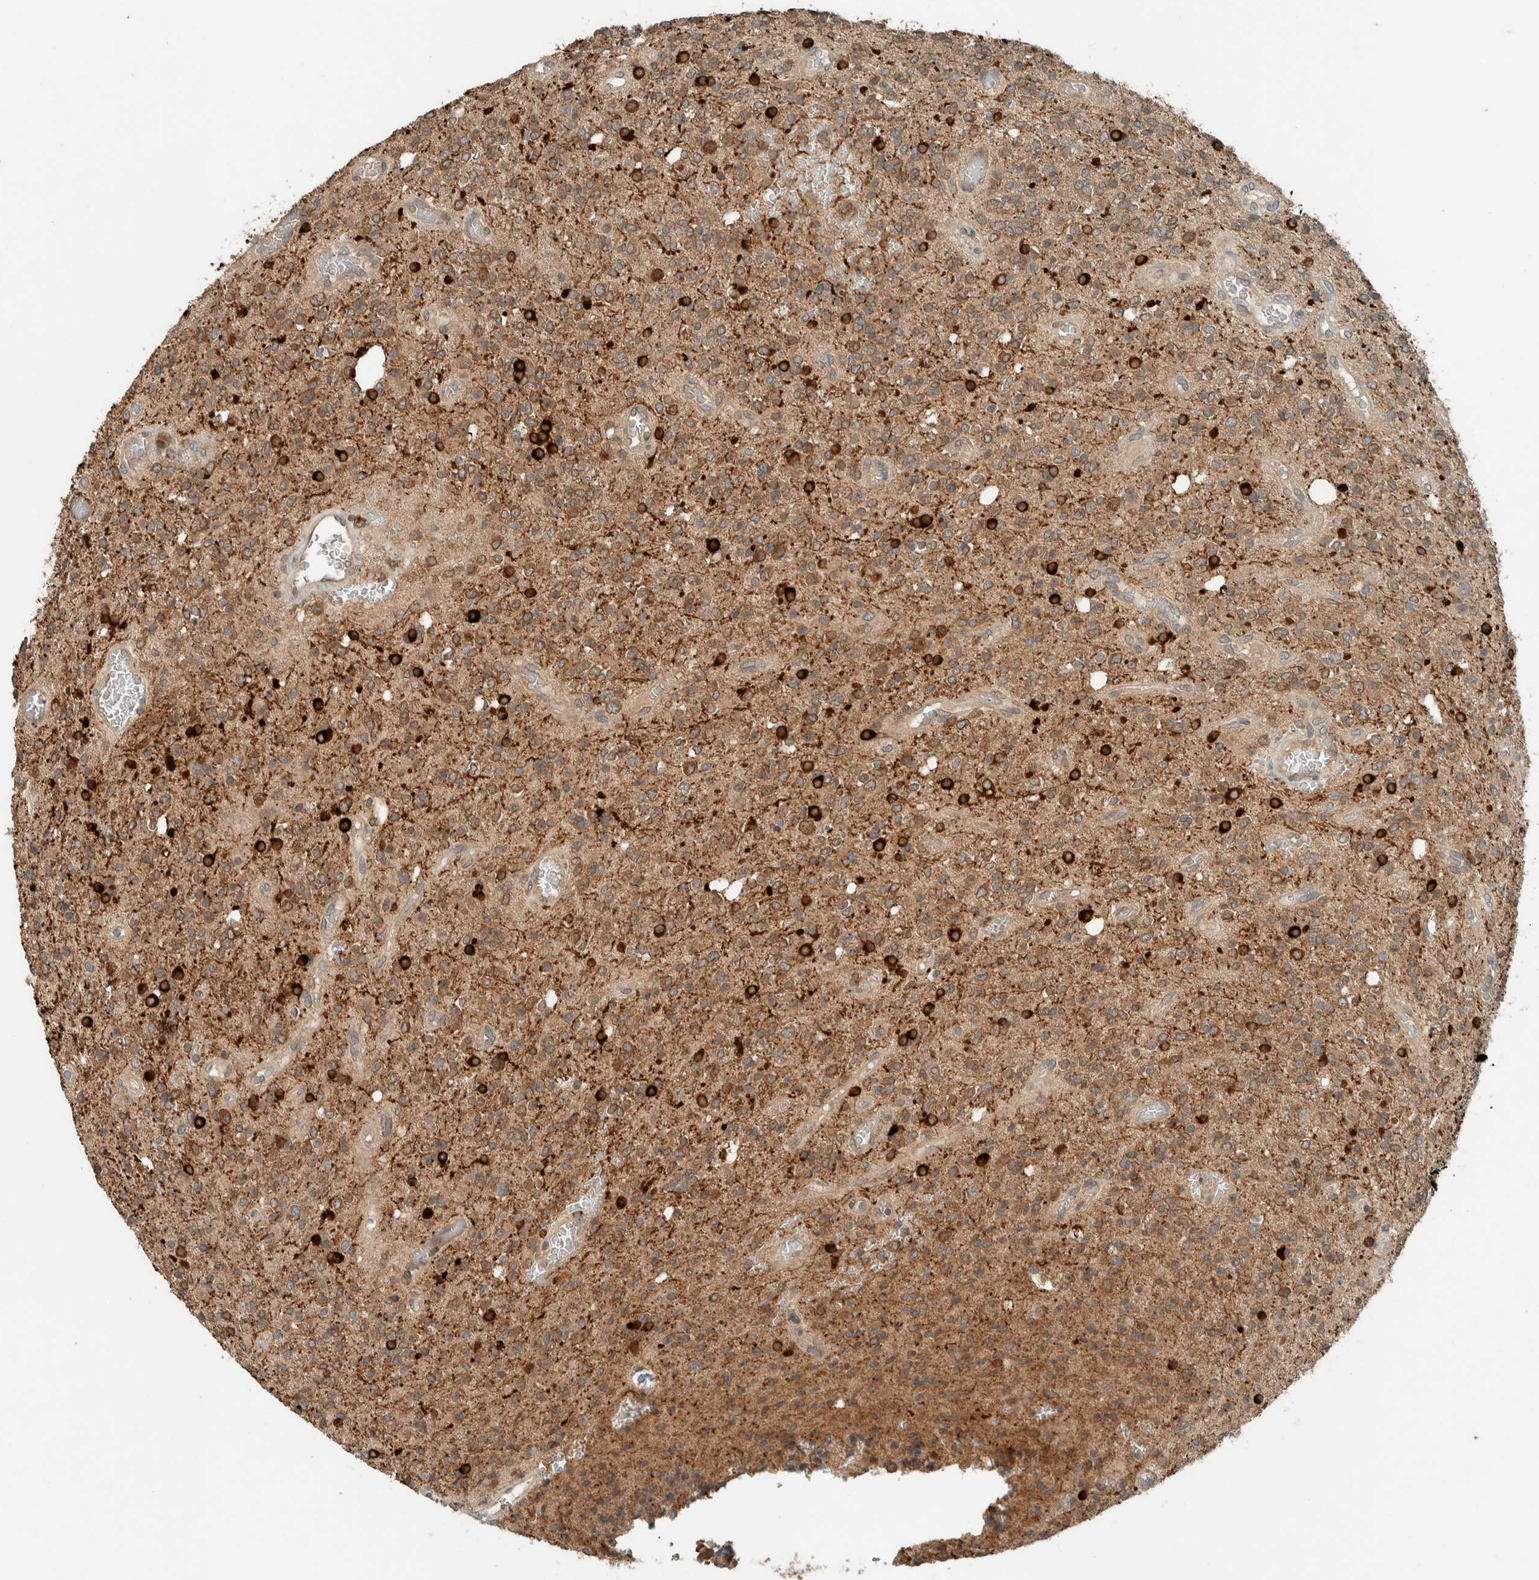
{"staining": {"intensity": "moderate", "quantity": ">75%", "location": "cytoplasmic/membranous"}, "tissue": "glioma", "cell_type": "Tumor cells", "image_type": "cancer", "snomed": [{"axis": "morphology", "description": "Glioma, malignant, High grade"}, {"axis": "topography", "description": "Brain"}], "caption": "This is a photomicrograph of IHC staining of glioma, which shows moderate positivity in the cytoplasmic/membranous of tumor cells.", "gene": "NBR1", "patient": {"sex": "male", "age": 34}}